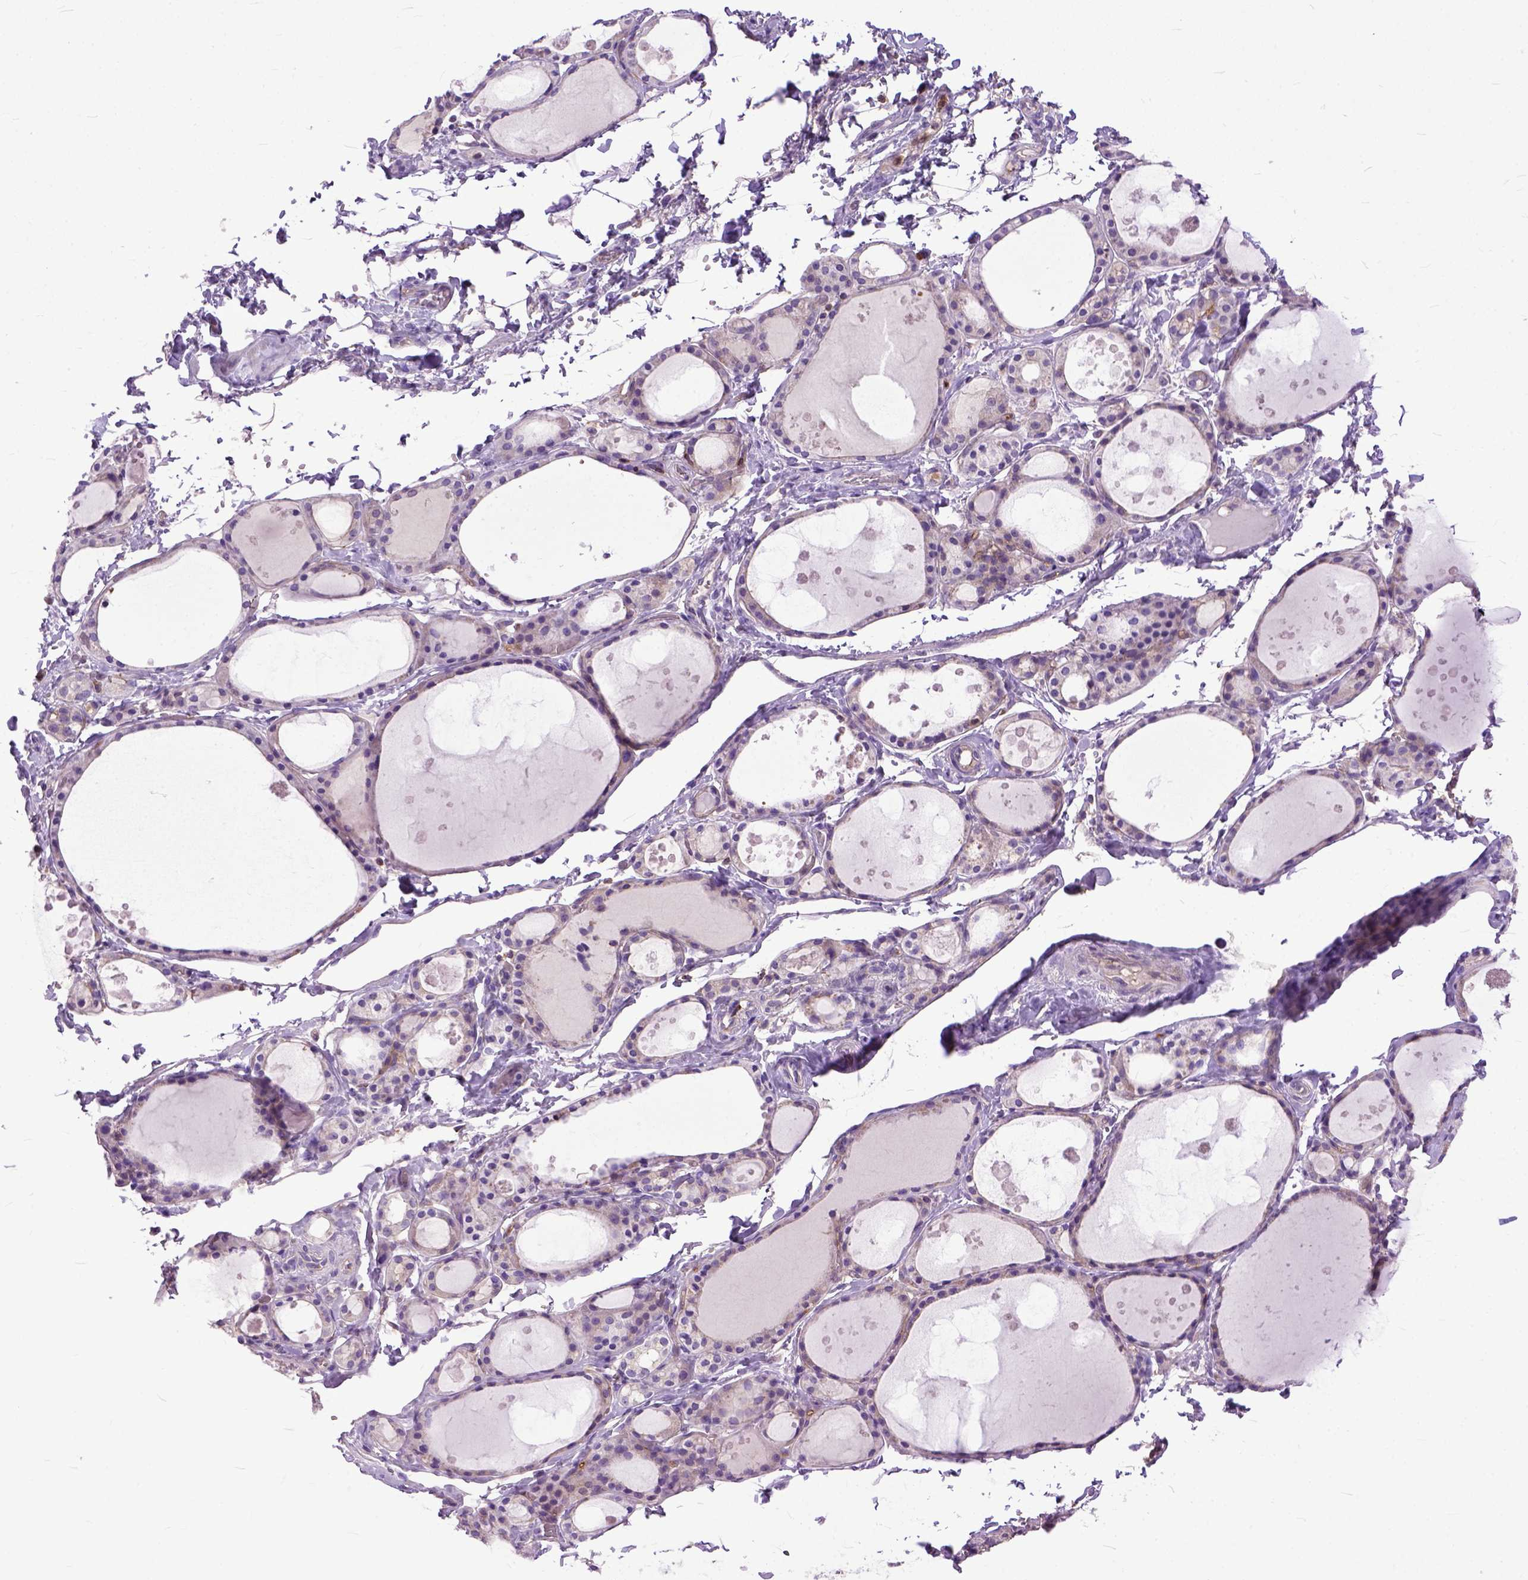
{"staining": {"intensity": "weak", "quantity": "25%-75%", "location": "cytoplasmic/membranous"}, "tissue": "thyroid gland", "cell_type": "Glandular cells", "image_type": "normal", "snomed": [{"axis": "morphology", "description": "Normal tissue, NOS"}, {"axis": "topography", "description": "Thyroid gland"}], "caption": "Protein staining of benign thyroid gland shows weak cytoplasmic/membranous staining in about 25%-75% of glandular cells.", "gene": "NAMPT", "patient": {"sex": "male", "age": 68}}